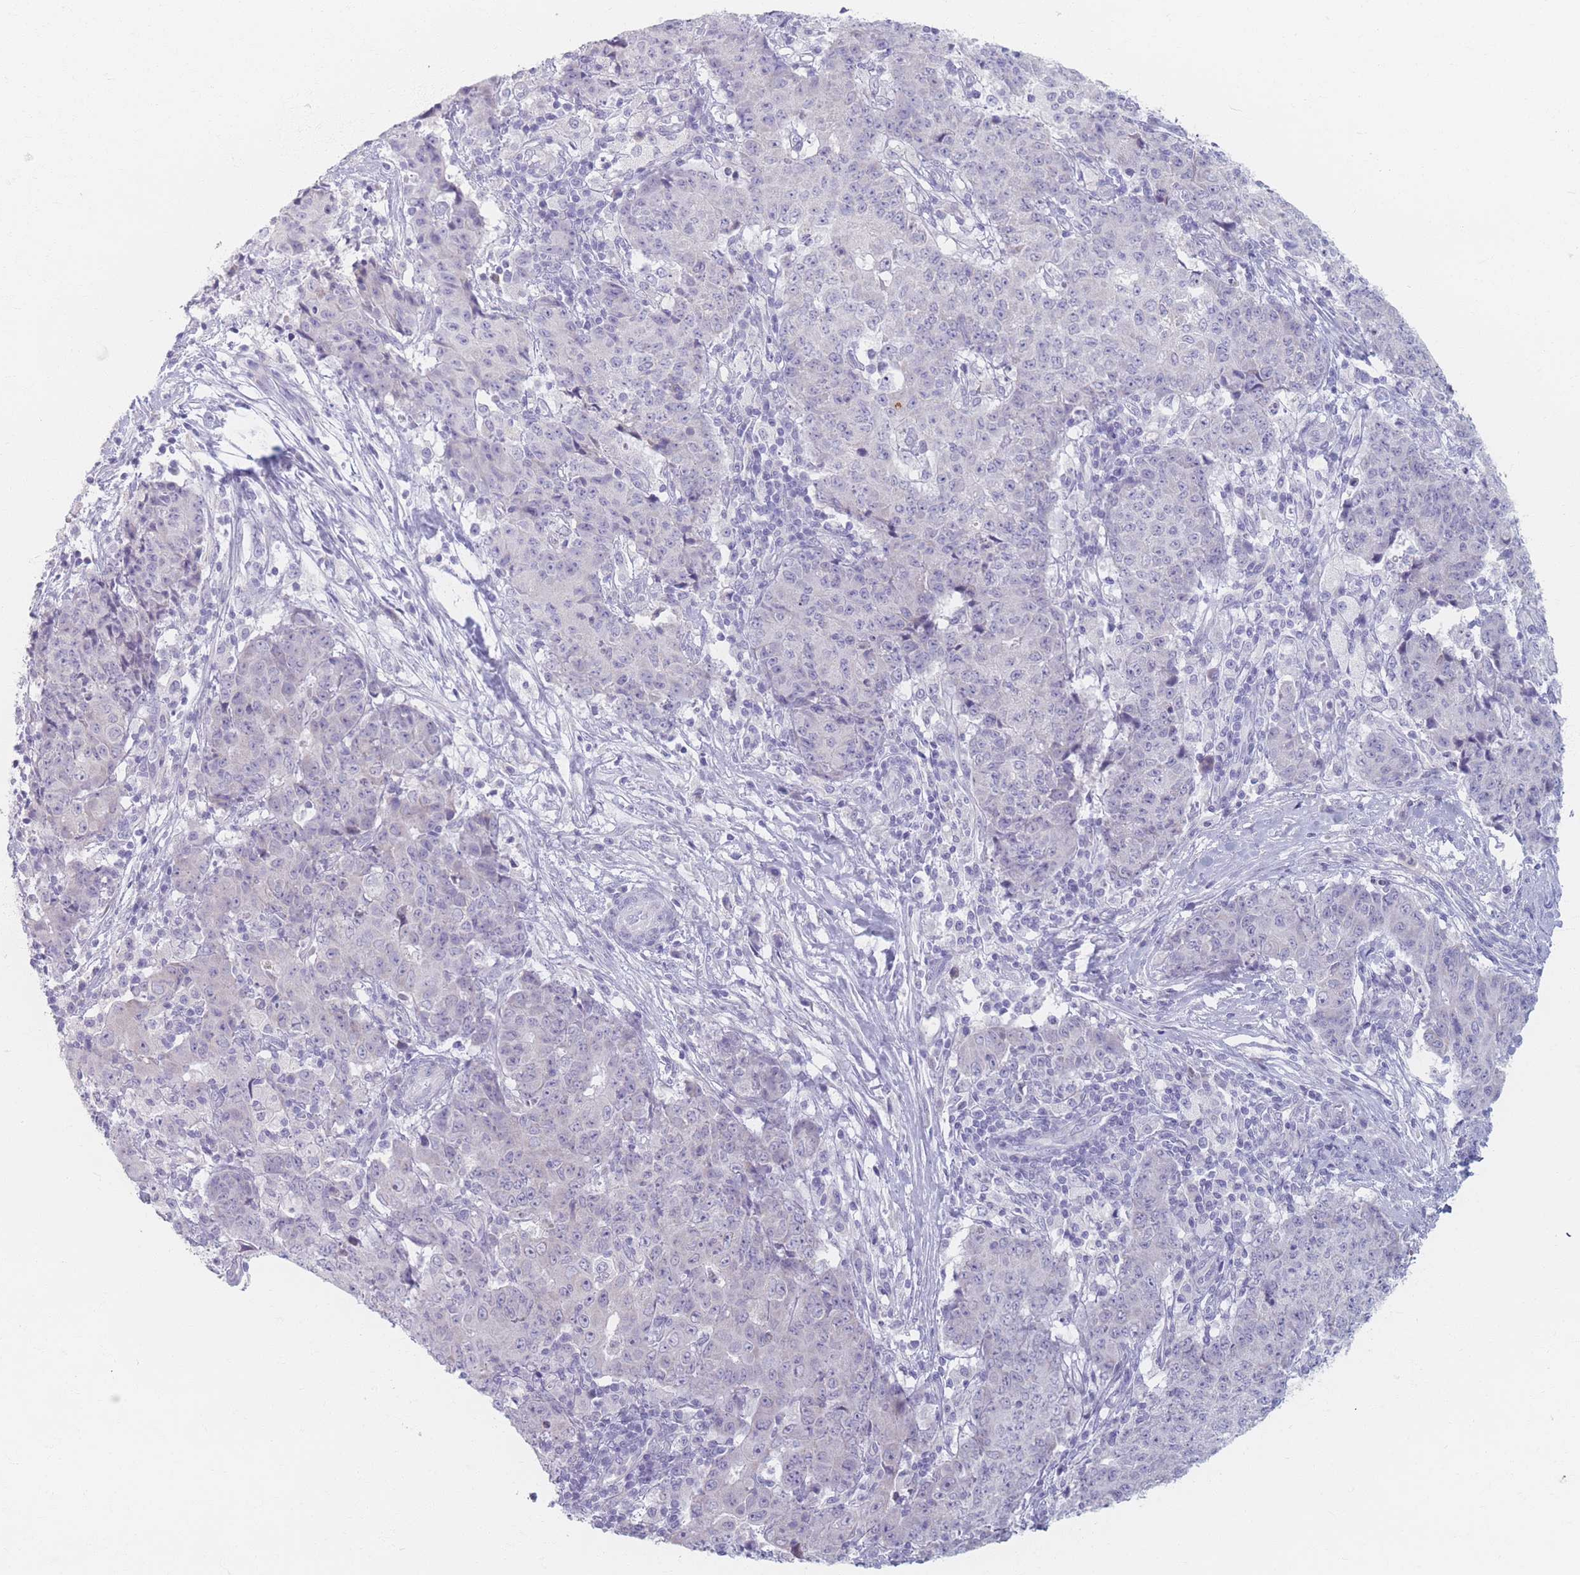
{"staining": {"intensity": "negative", "quantity": "none", "location": "none"}, "tissue": "ovarian cancer", "cell_type": "Tumor cells", "image_type": "cancer", "snomed": [{"axis": "morphology", "description": "Carcinoma, endometroid"}, {"axis": "topography", "description": "Ovary"}], "caption": "This micrograph is of ovarian cancer (endometroid carcinoma) stained with immunohistochemistry (IHC) to label a protein in brown with the nuclei are counter-stained blue. There is no staining in tumor cells.", "gene": "PIGM", "patient": {"sex": "female", "age": 42}}